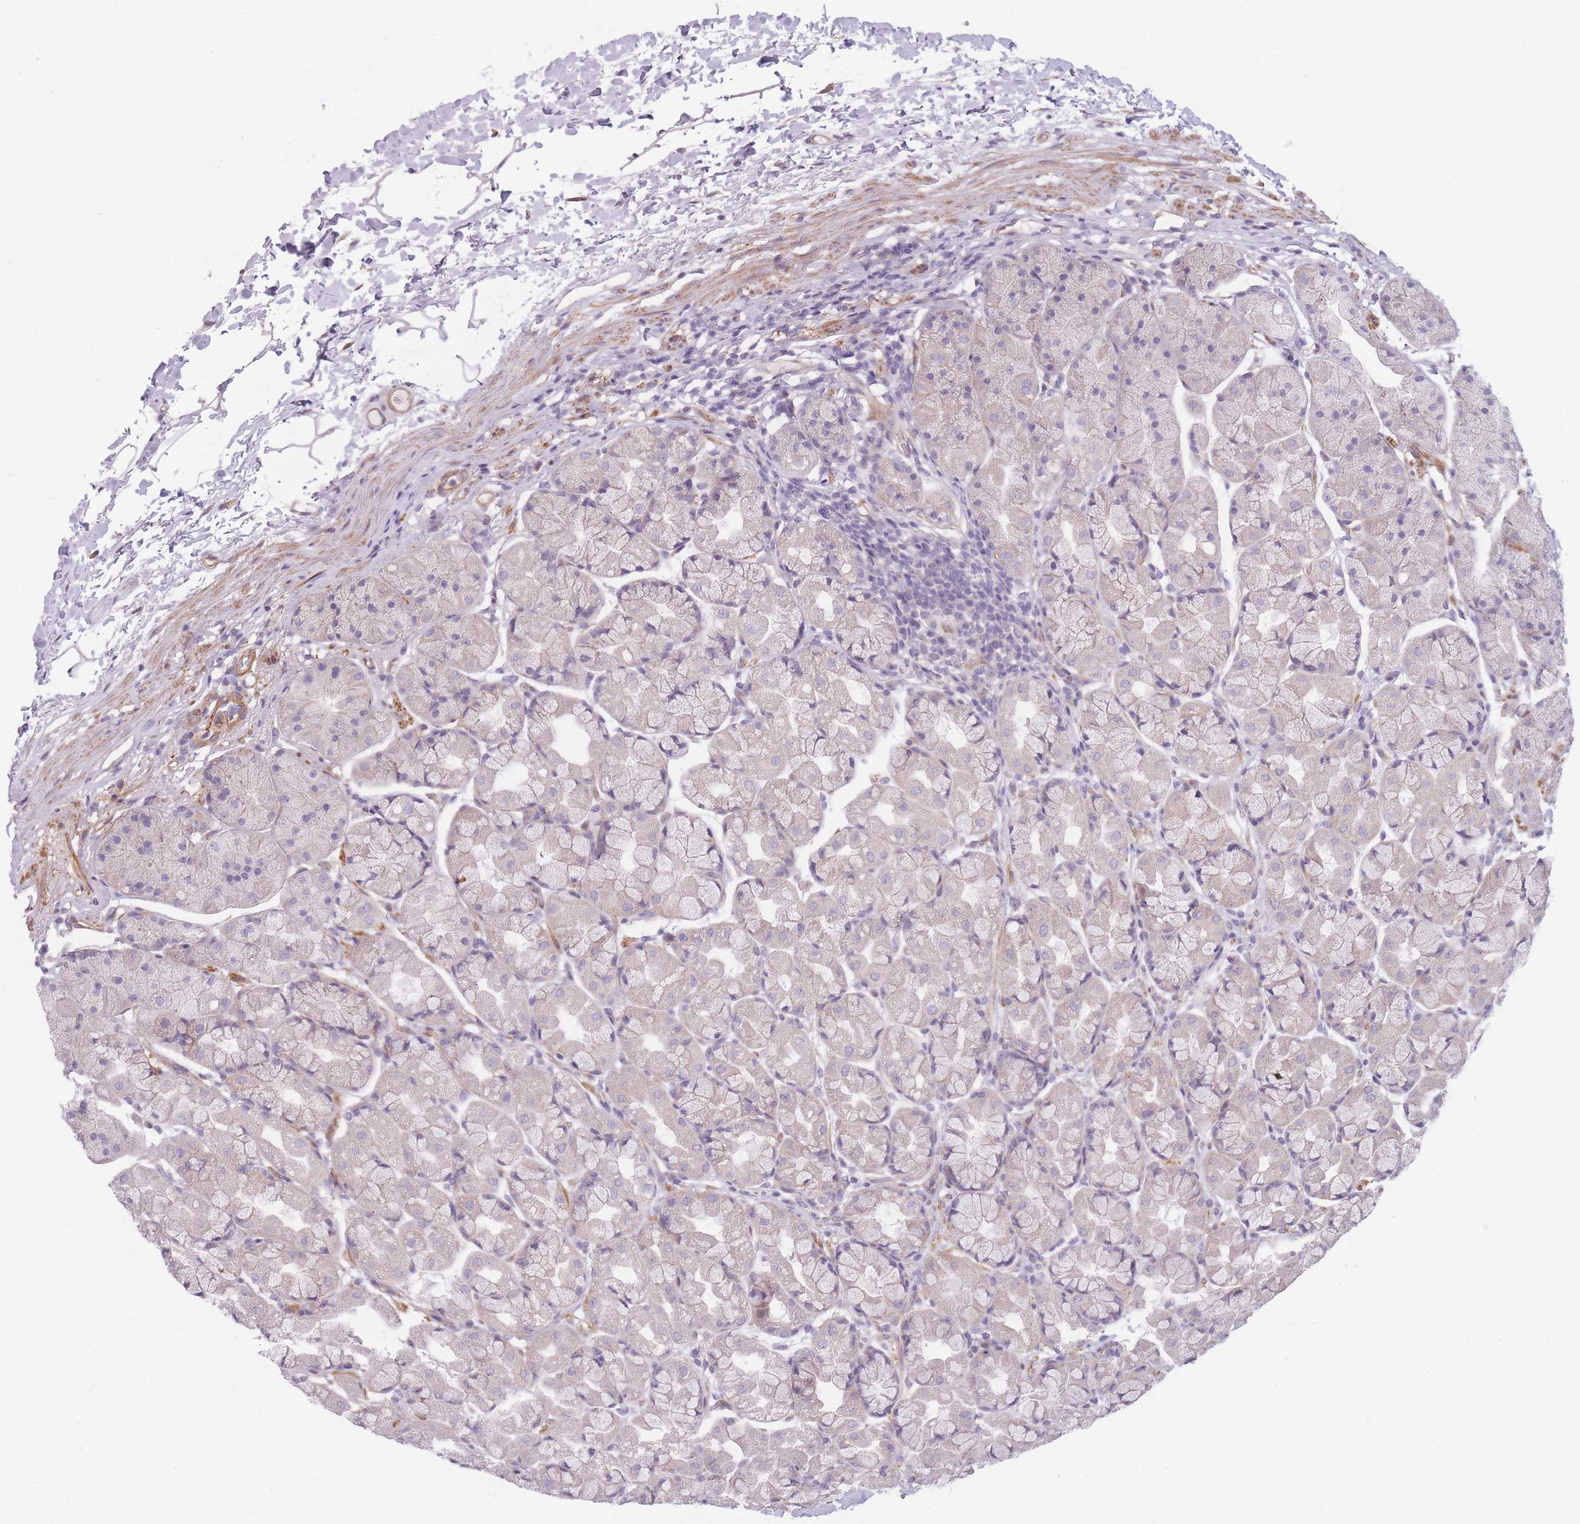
{"staining": {"intensity": "negative", "quantity": "none", "location": "none"}, "tissue": "stomach", "cell_type": "Glandular cells", "image_type": "normal", "snomed": [{"axis": "morphology", "description": "Normal tissue, NOS"}, {"axis": "topography", "description": "Stomach"}], "caption": "IHC photomicrograph of unremarkable stomach: human stomach stained with DAB reveals no significant protein expression in glandular cells.", "gene": "SLC7A6", "patient": {"sex": "male", "age": 57}}